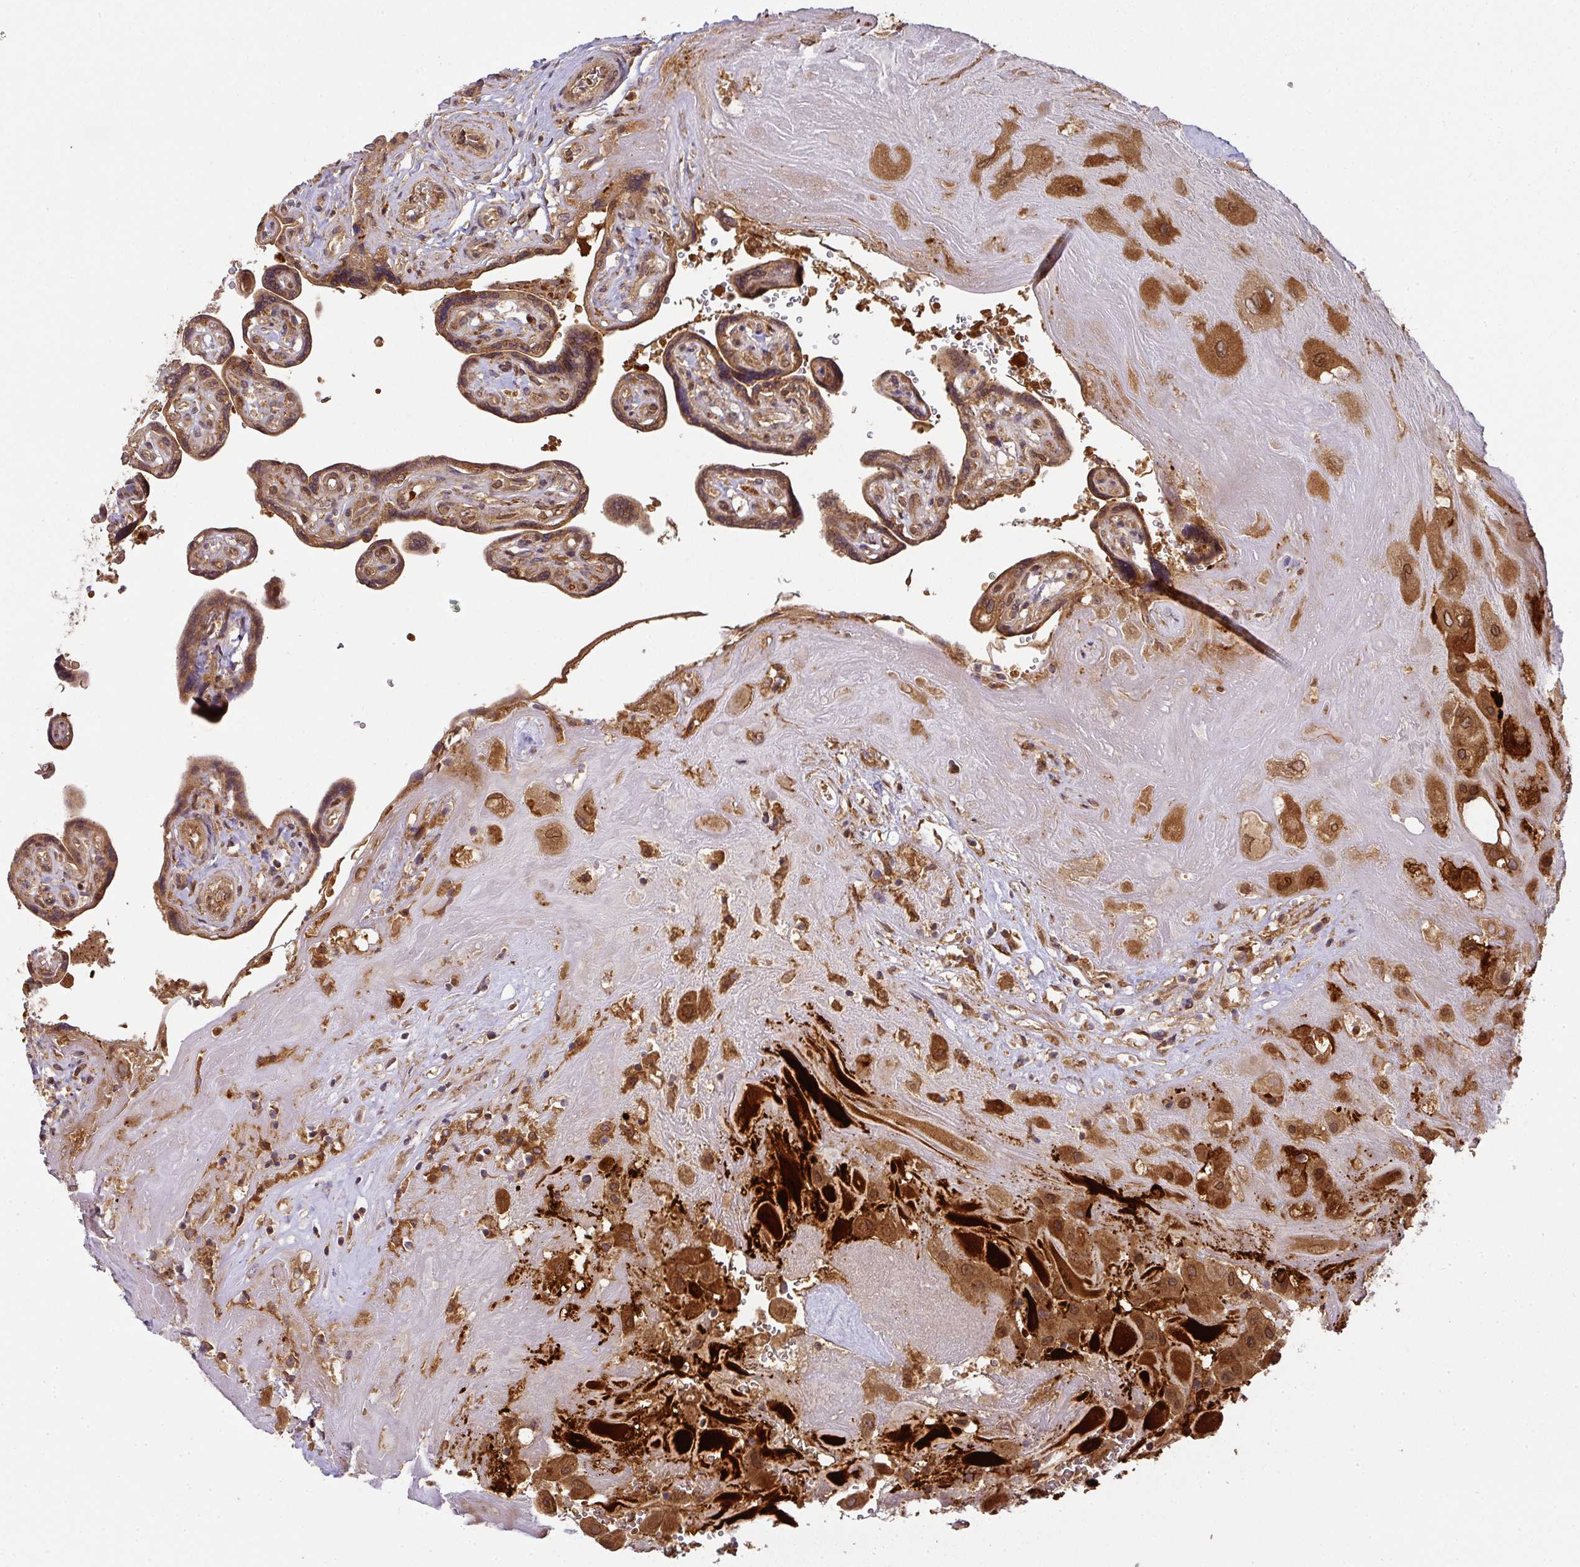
{"staining": {"intensity": "strong", "quantity": ">75%", "location": "cytoplasmic/membranous,nuclear"}, "tissue": "placenta", "cell_type": "Decidual cells", "image_type": "normal", "snomed": [{"axis": "morphology", "description": "Normal tissue, NOS"}, {"axis": "topography", "description": "Placenta"}], "caption": "A brown stain shows strong cytoplasmic/membranous,nuclear positivity of a protein in decidual cells of benign human placenta. Nuclei are stained in blue.", "gene": "MALSU1", "patient": {"sex": "female", "age": 32}}